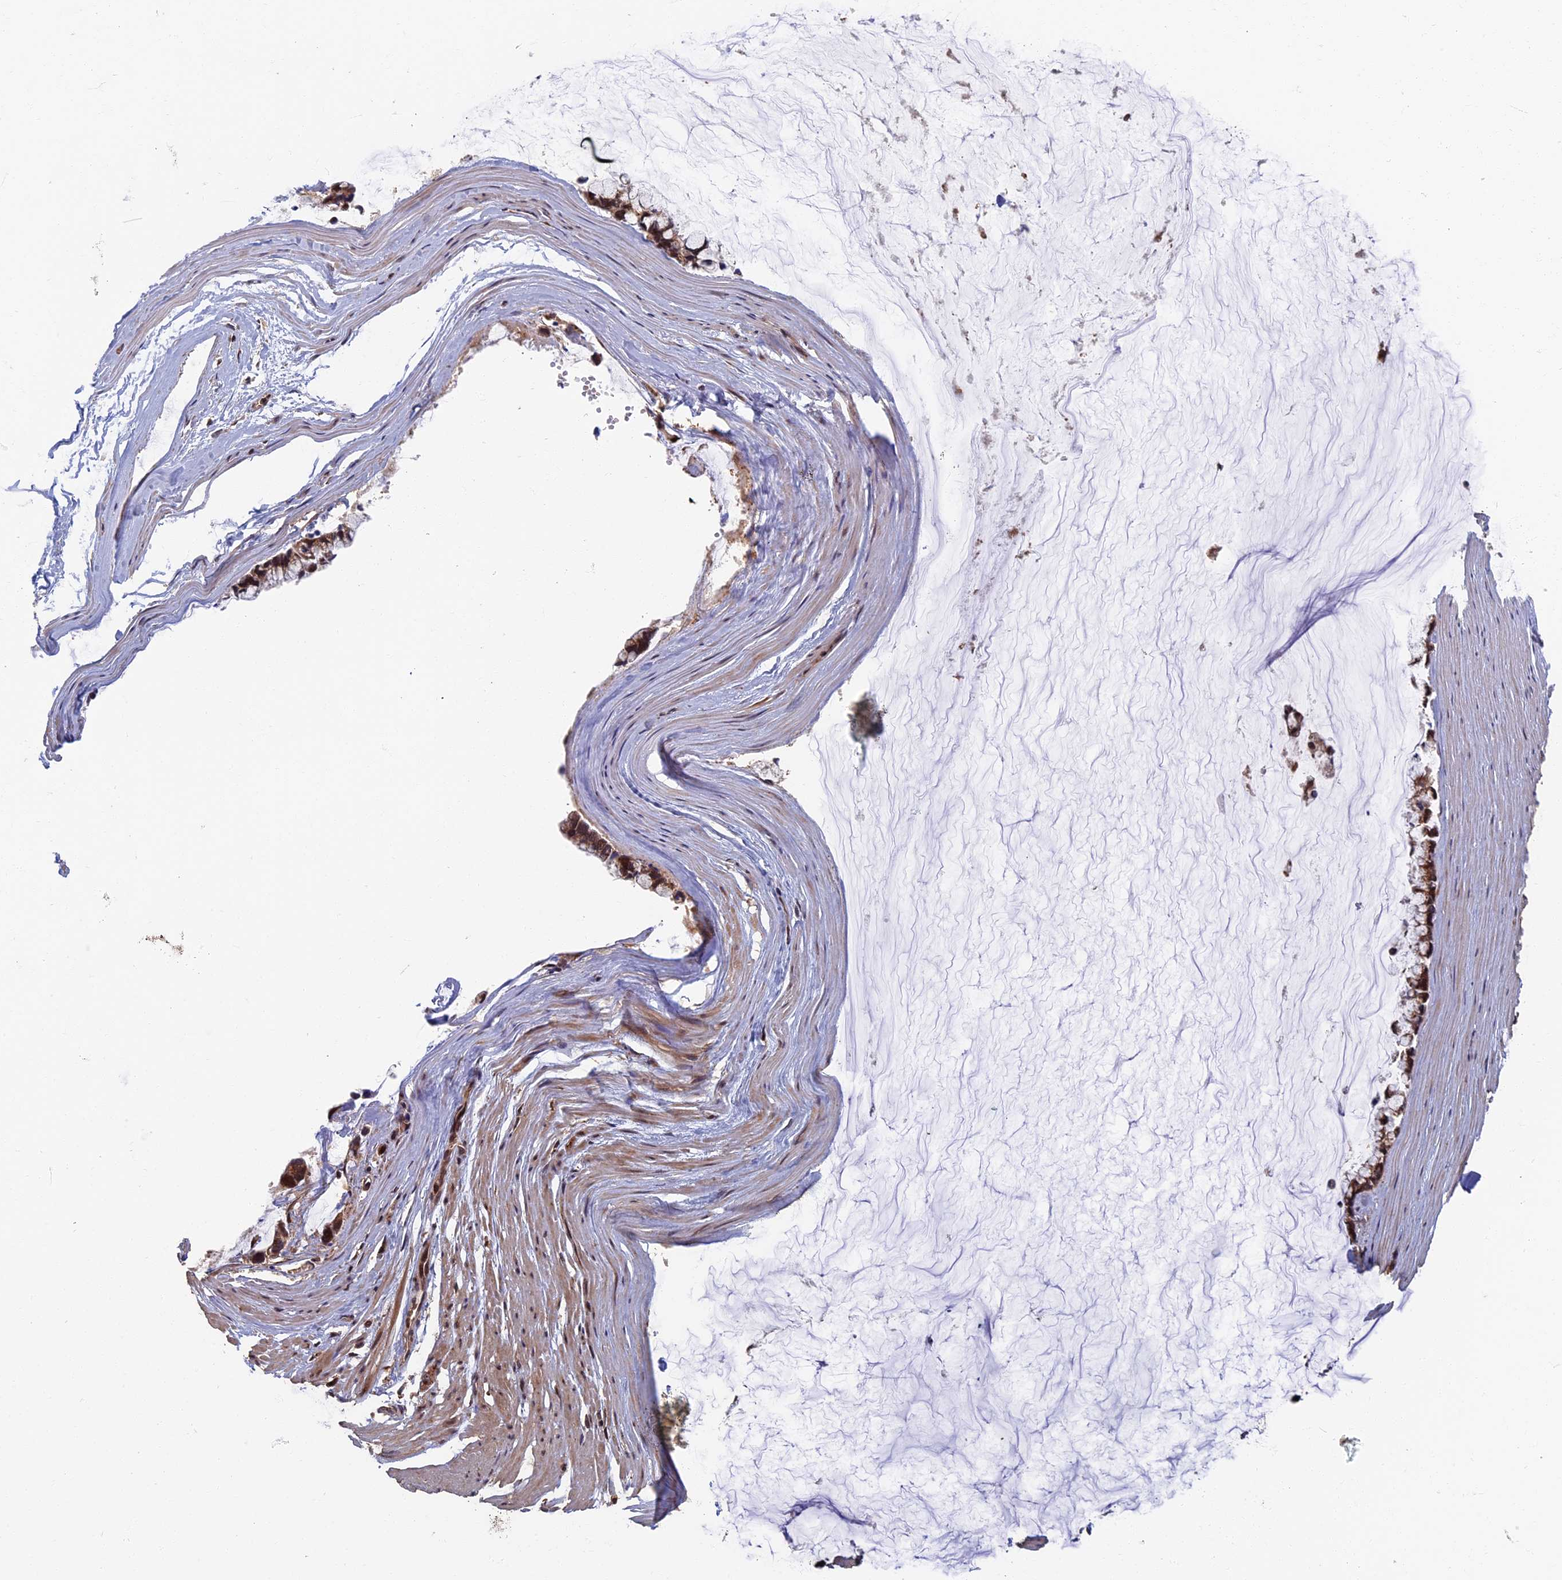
{"staining": {"intensity": "moderate", "quantity": ">75%", "location": "cytoplasmic/membranous,nuclear"}, "tissue": "ovarian cancer", "cell_type": "Tumor cells", "image_type": "cancer", "snomed": [{"axis": "morphology", "description": "Cystadenocarcinoma, mucinous, NOS"}, {"axis": "topography", "description": "Ovary"}], "caption": "This histopathology image displays mucinous cystadenocarcinoma (ovarian) stained with immunohistochemistry (IHC) to label a protein in brown. The cytoplasmic/membranous and nuclear of tumor cells show moderate positivity for the protein. Nuclei are counter-stained blue.", "gene": "RASGRF1", "patient": {"sex": "female", "age": 39}}